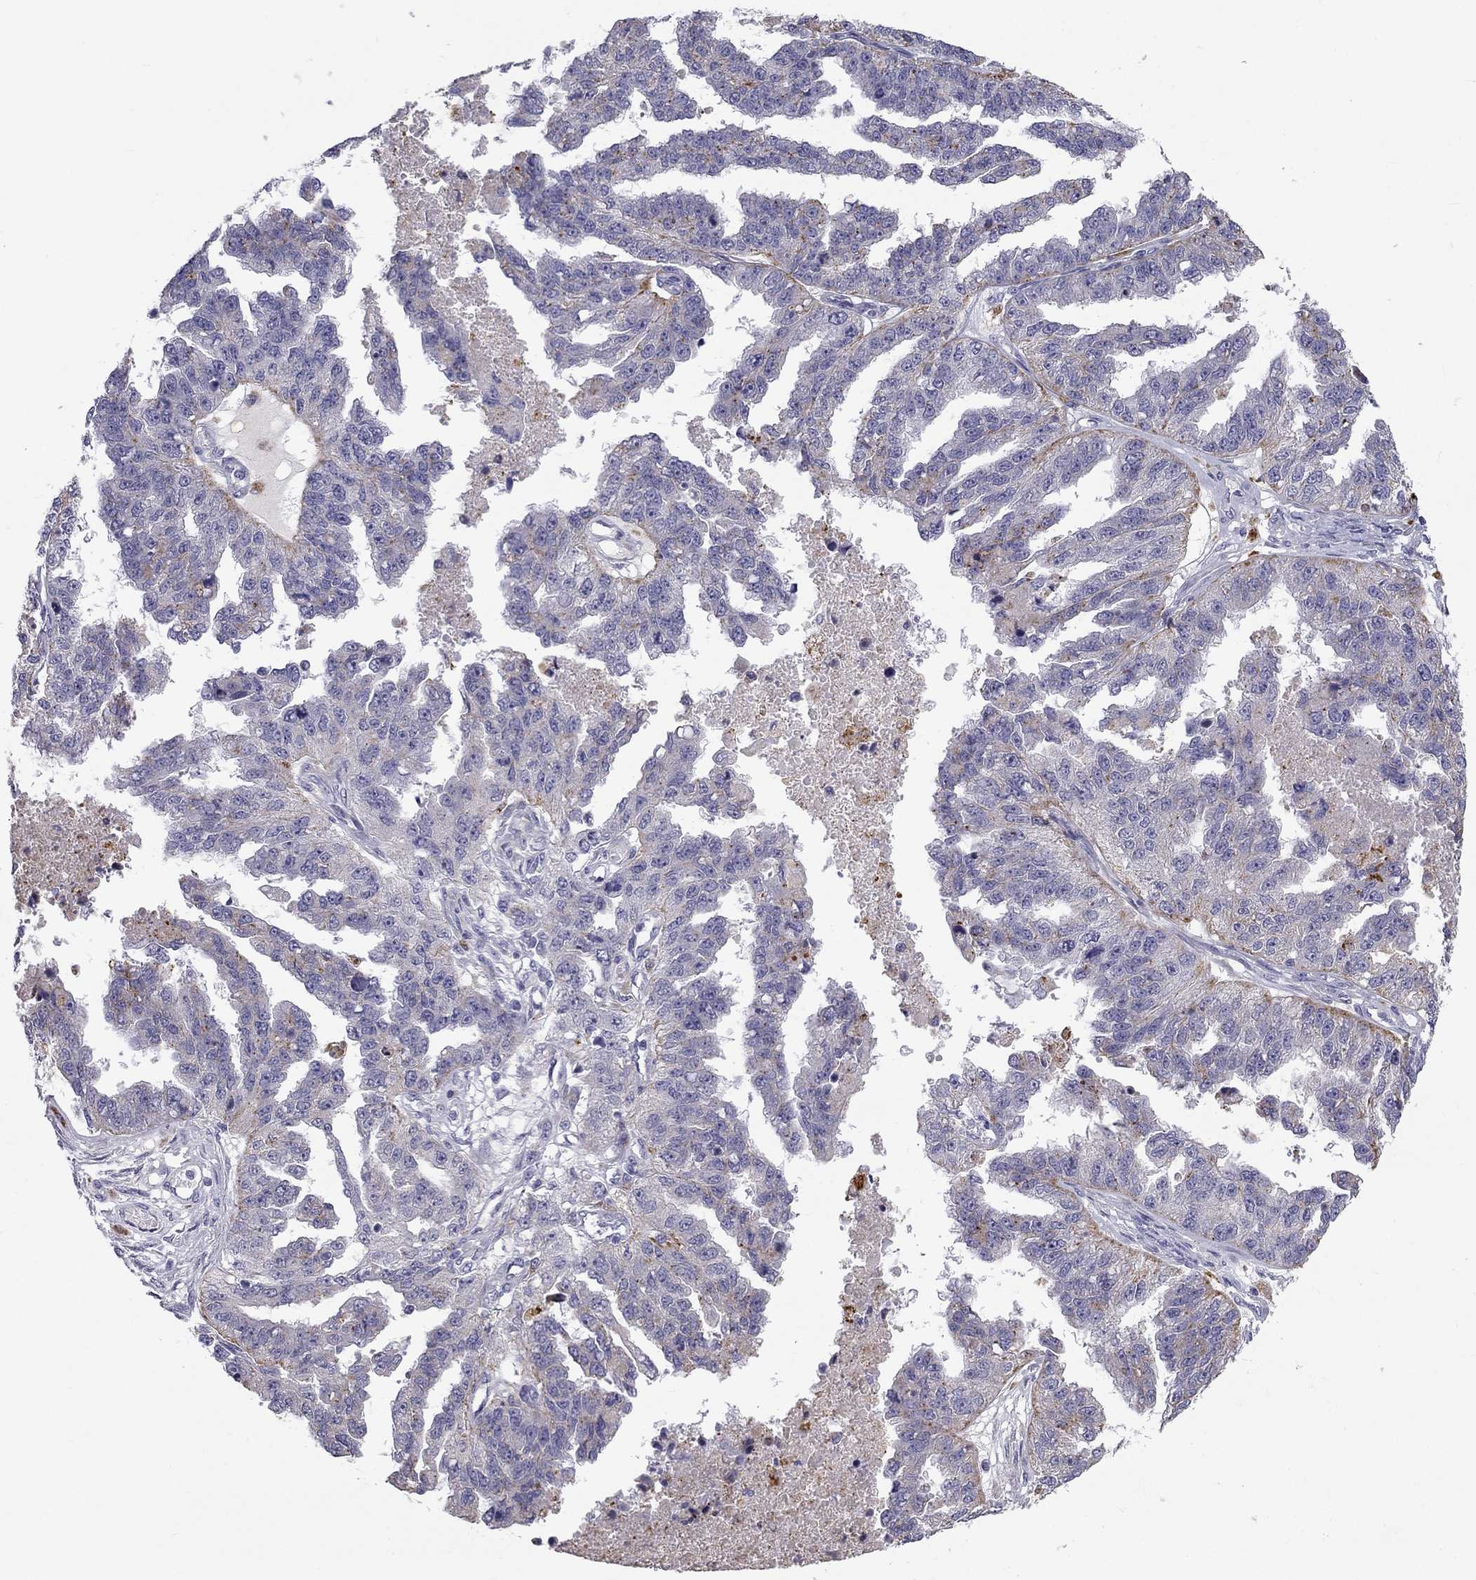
{"staining": {"intensity": "negative", "quantity": "none", "location": "none"}, "tissue": "ovarian cancer", "cell_type": "Tumor cells", "image_type": "cancer", "snomed": [{"axis": "morphology", "description": "Cystadenocarcinoma, serous, NOS"}, {"axis": "topography", "description": "Ovary"}], "caption": "The image reveals no staining of tumor cells in ovarian cancer.", "gene": "CLPSL2", "patient": {"sex": "female", "age": 58}}